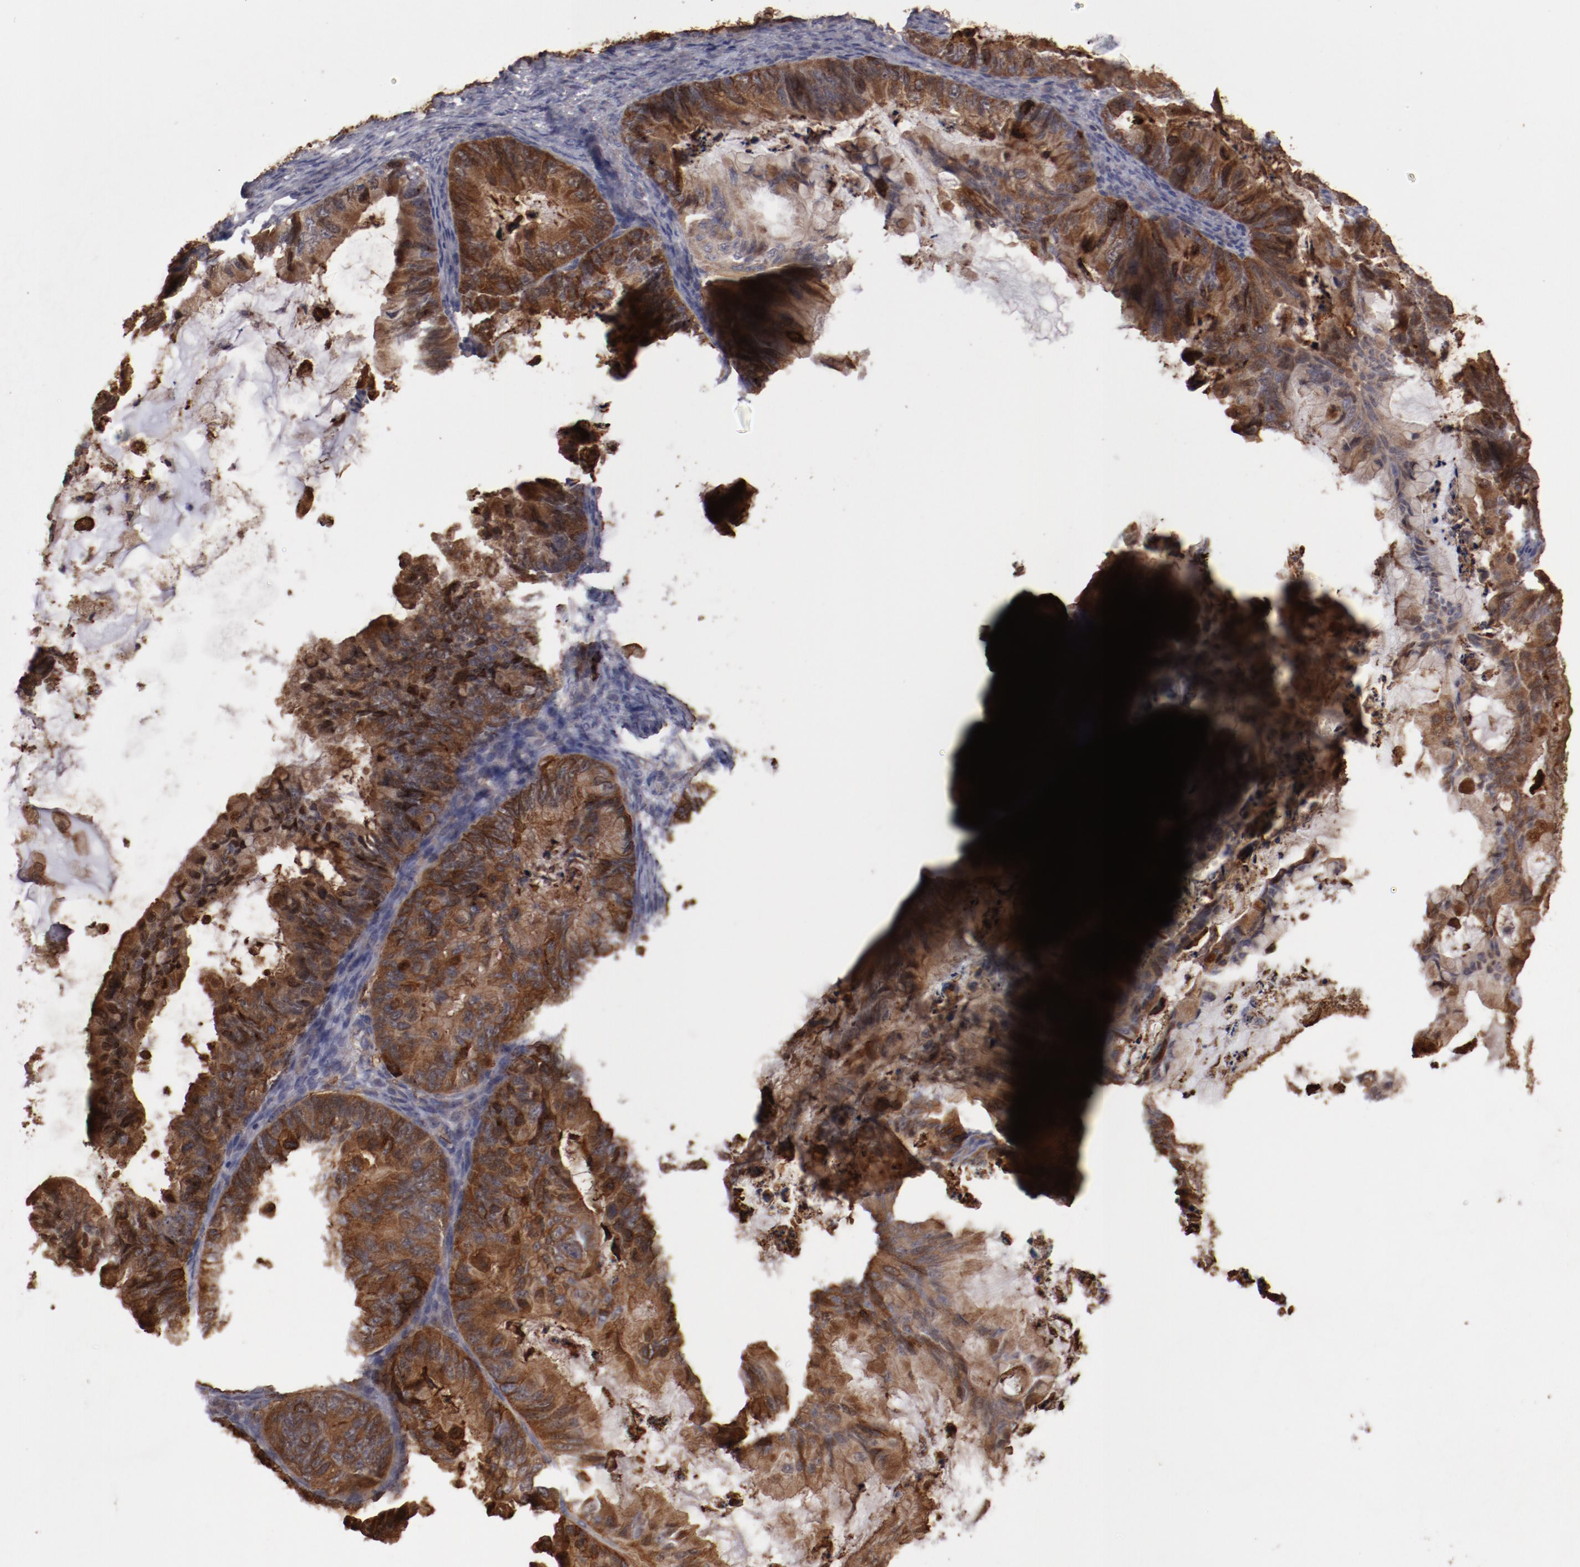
{"staining": {"intensity": "strong", "quantity": ">75%", "location": "cytoplasmic/membranous"}, "tissue": "ovarian cancer", "cell_type": "Tumor cells", "image_type": "cancer", "snomed": [{"axis": "morphology", "description": "Cystadenocarcinoma, mucinous, NOS"}, {"axis": "topography", "description": "Ovary"}], "caption": "IHC photomicrograph of neoplastic tissue: human ovarian cancer stained using IHC demonstrates high levels of strong protein expression localized specifically in the cytoplasmic/membranous of tumor cells, appearing as a cytoplasmic/membranous brown color.", "gene": "LRRC75B", "patient": {"sex": "female", "age": 36}}